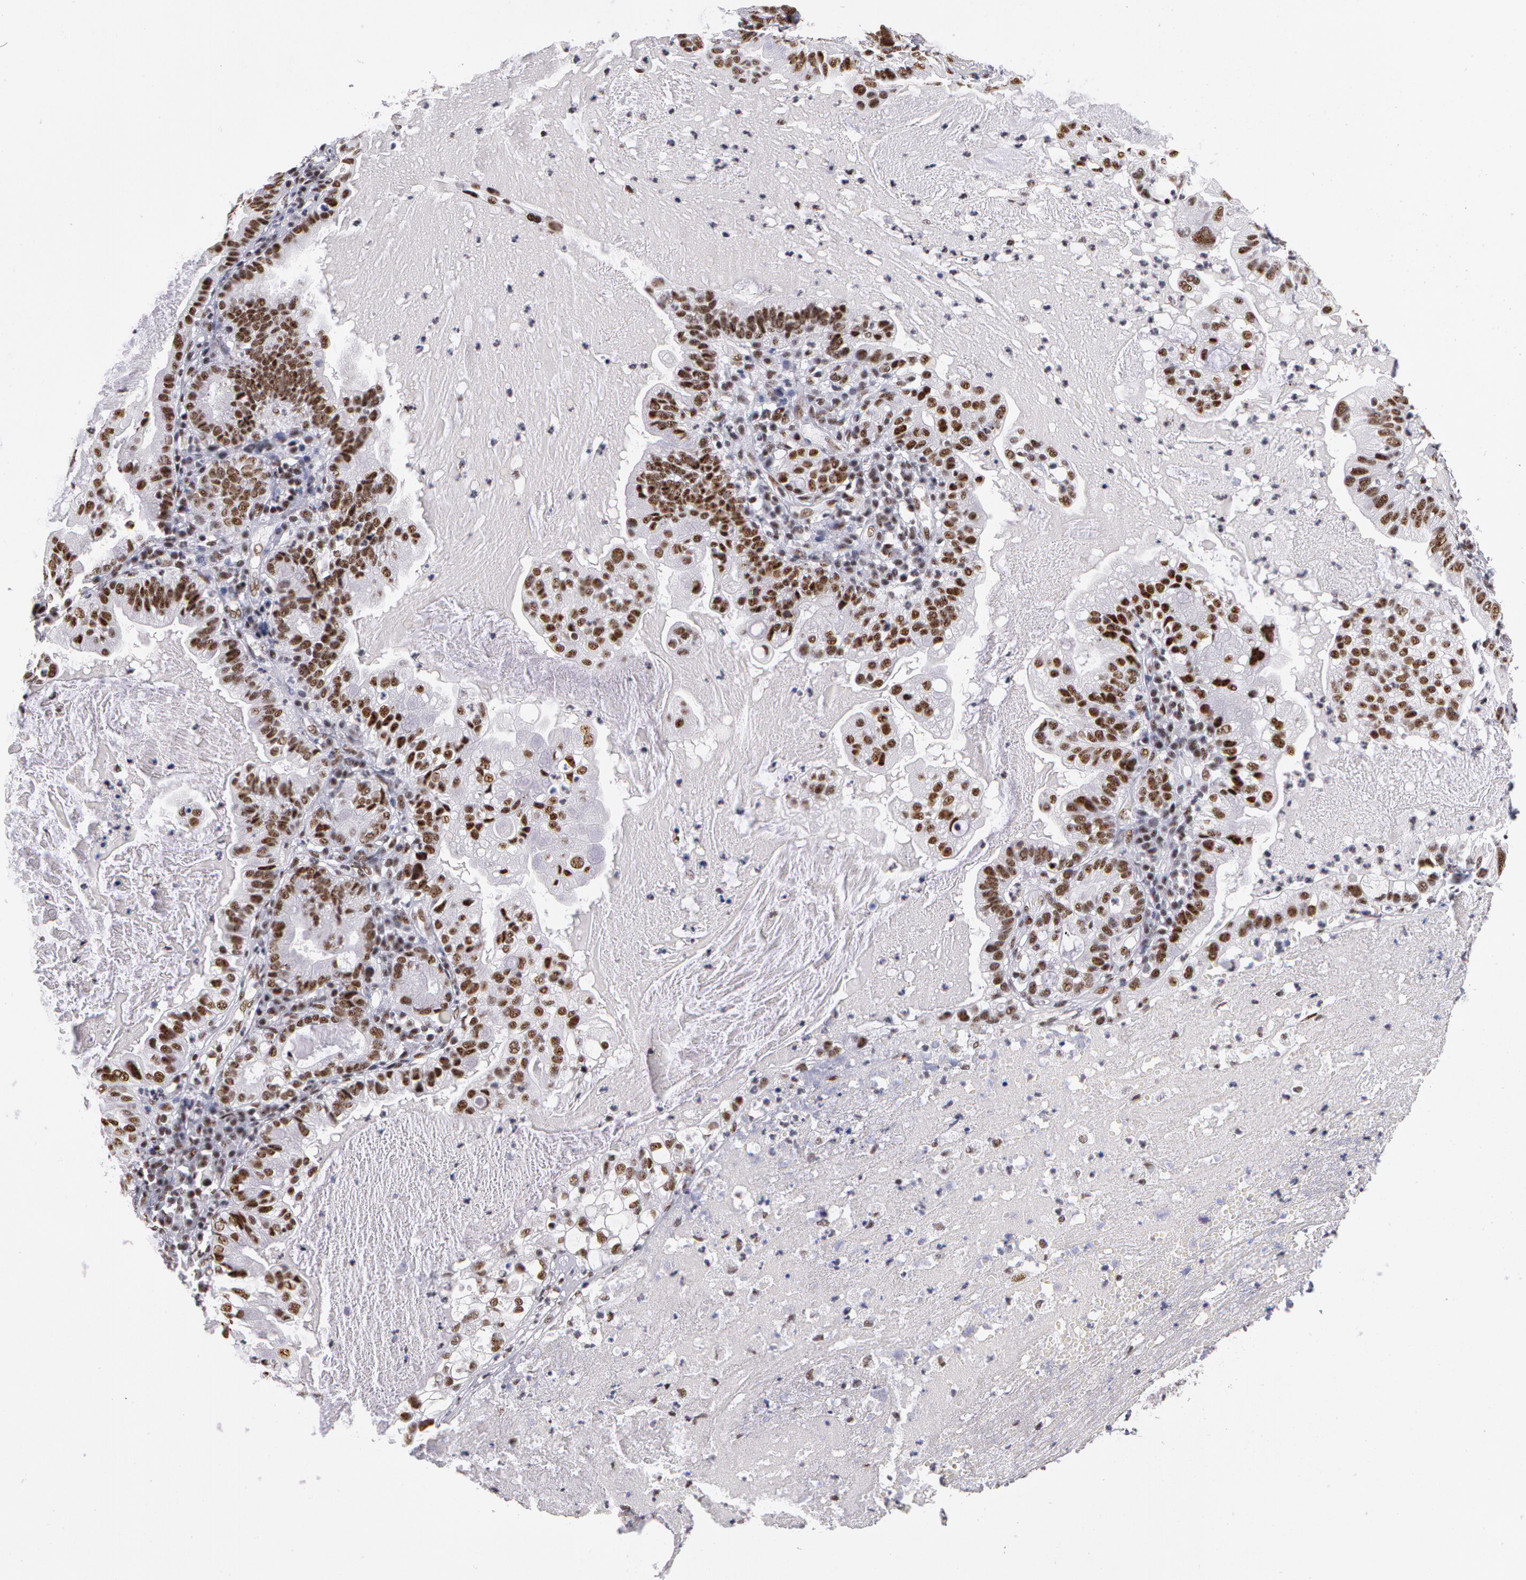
{"staining": {"intensity": "moderate", "quantity": ">75%", "location": "nuclear"}, "tissue": "cervical cancer", "cell_type": "Tumor cells", "image_type": "cancer", "snomed": [{"axis": "morphology", "description": "Adenocarcinoma, NOS"}, {"axis": "topography", "description": "Cervix"}], "caption": "Human adenocarcinoma (cervical) stained with a brown dye displays moderate nuclear positive positivity in about >75% of tumor cells.", "gene": "PNN", "patient": {"sex": "female", "age": 41}}